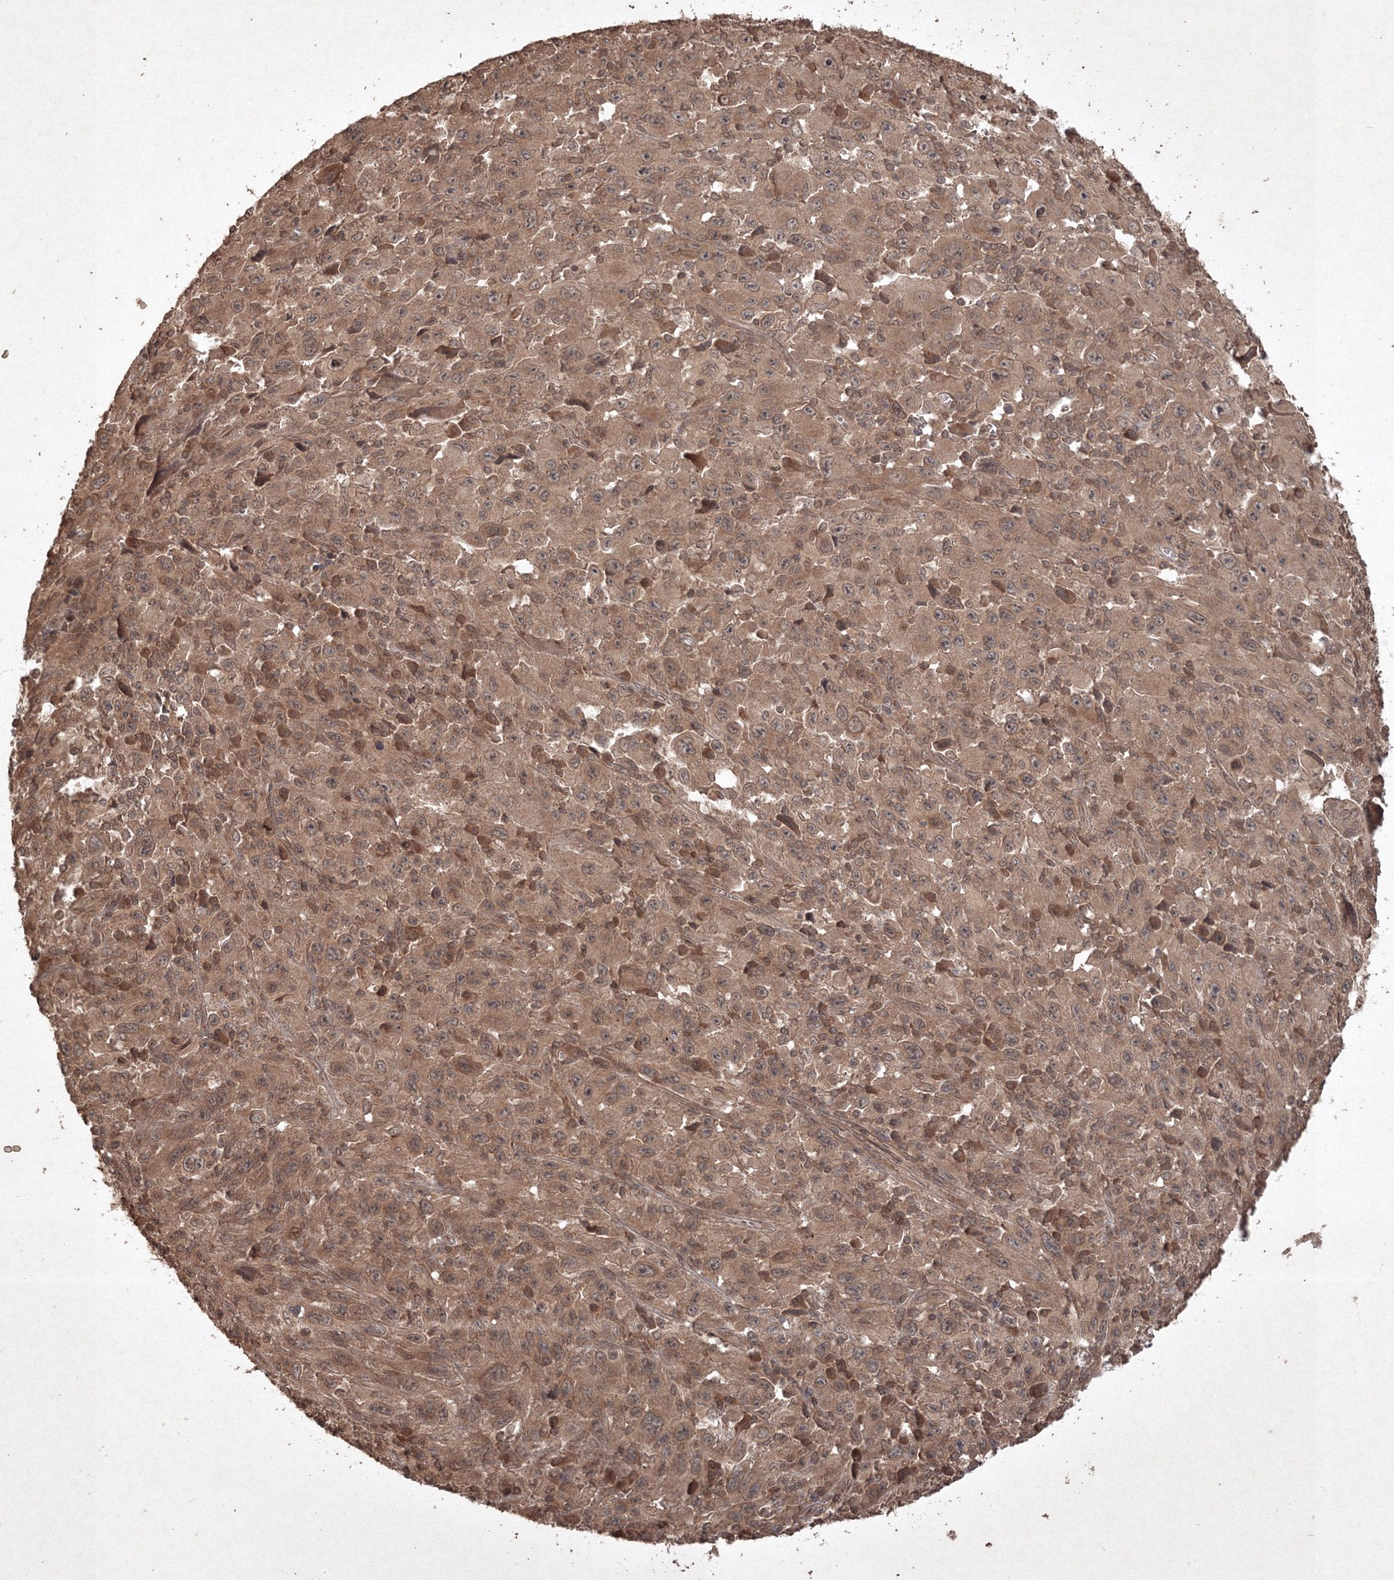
{"staining": {"intensity": "weak", "quantity": ">75%", "location": "cytoplasmic/membranous"}, "tissue": "melanoma", "cell_type": "Tumor cells", "image_type": "cancer", "snomed": [{"axis": "morphology", "description": "Malignant melanoma, Metastatic site"}, {"axis": "topography", "description": "Skin"}], "caption": "A brown stain highlights weak cytoplasmic/membranous positivity of a protein in melanoma tumor cells.", "gene": "PELI3", "patient": {"sex": "female", "age": 56}}